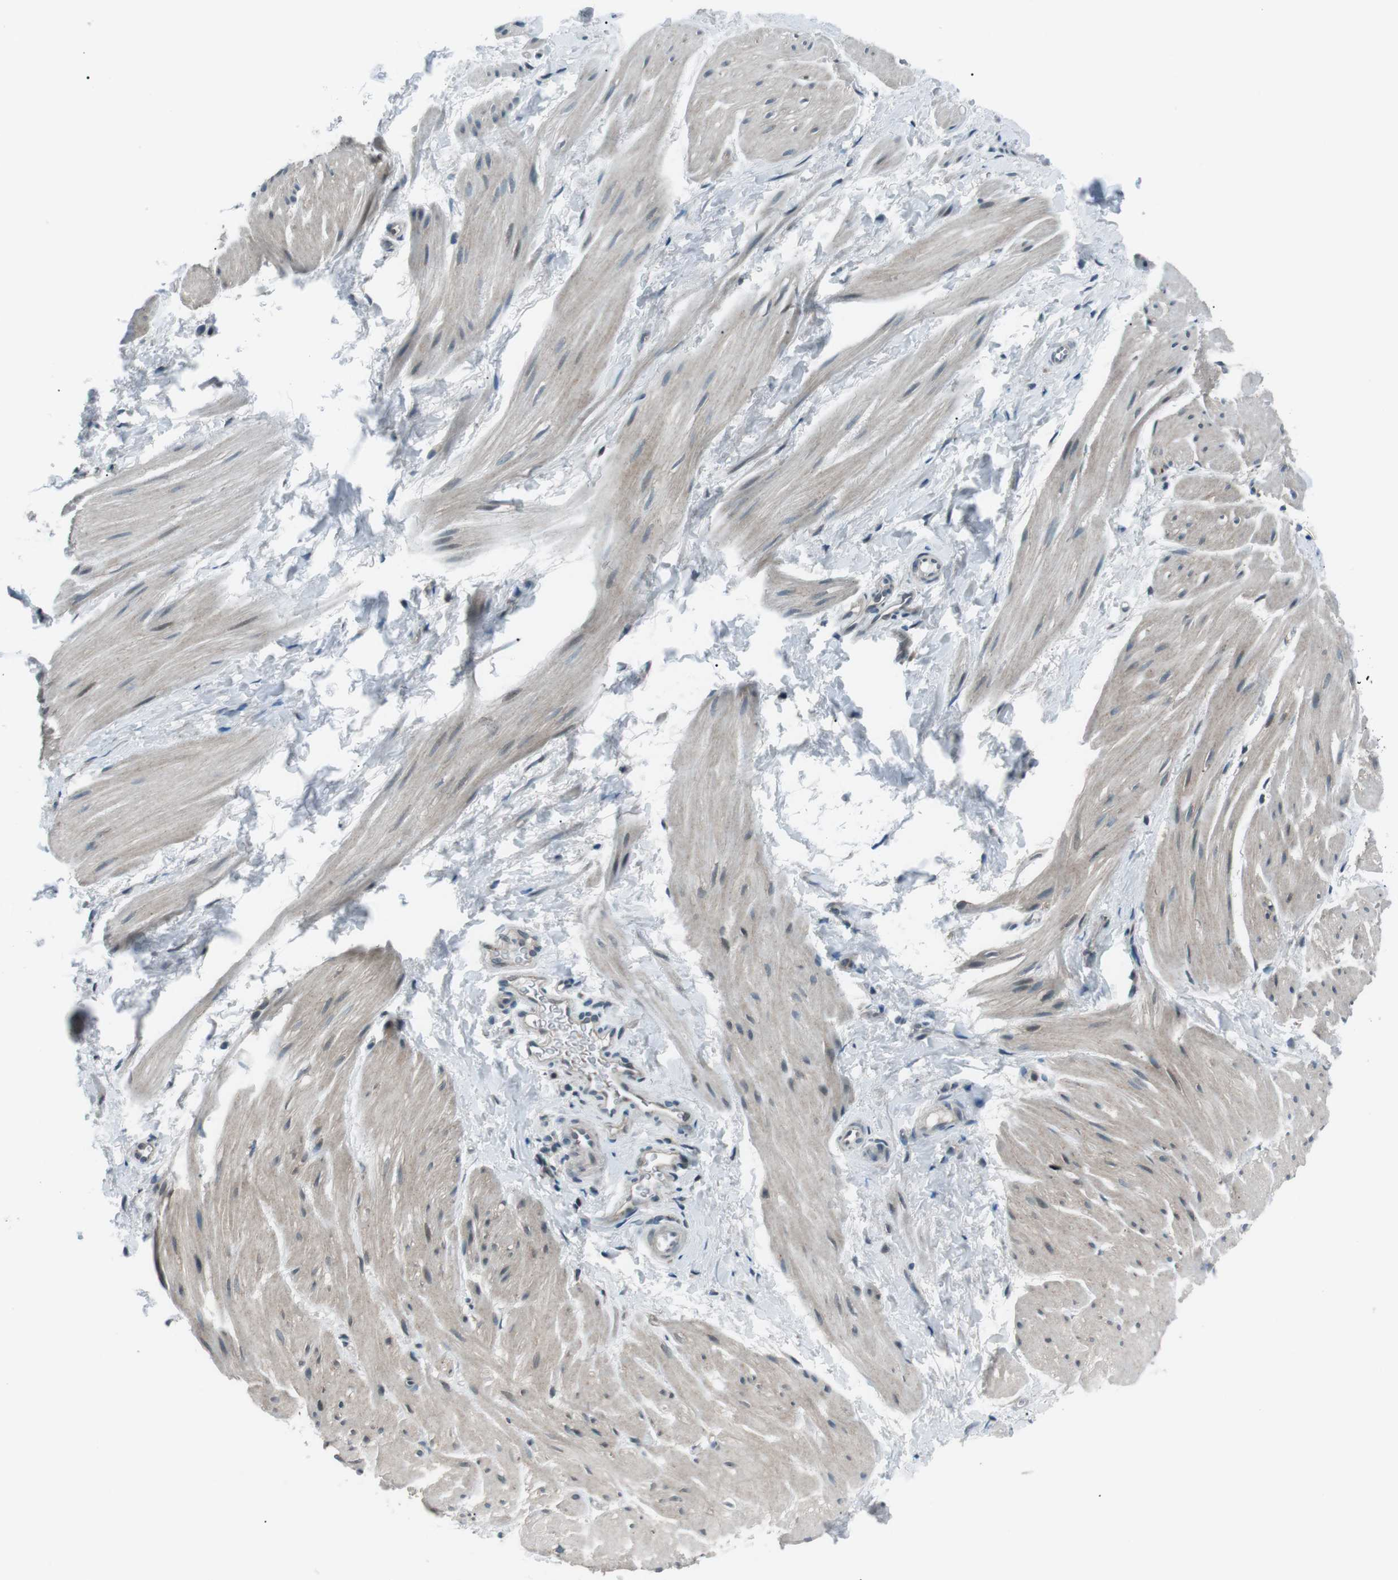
{"staining": {"intensity": "weak", "quantity": "25%-75%", "location": "cytoplasmic/membranous"}, "tissue": "smooth muscle", "cell_type": "Smooth muscle cells", "image_type": "normal", "snomed": [{"axis": "morphology", "description": "Normal tissue, NOS"}, {"axis": "topography", "description": "Smooth muscle"}], "caption": "IHC histopathology image of unremarkable smooth muscle: human smooth muscle stained using IHC displays low levels of weak protein expression localized specifically in the cytoplasmic/membranous of smooth muscle cells, appearing as a cytoplasmic/membranous brown color.", "gene": "LRIG2", "patient": {"sex": "male", "age": 16}}